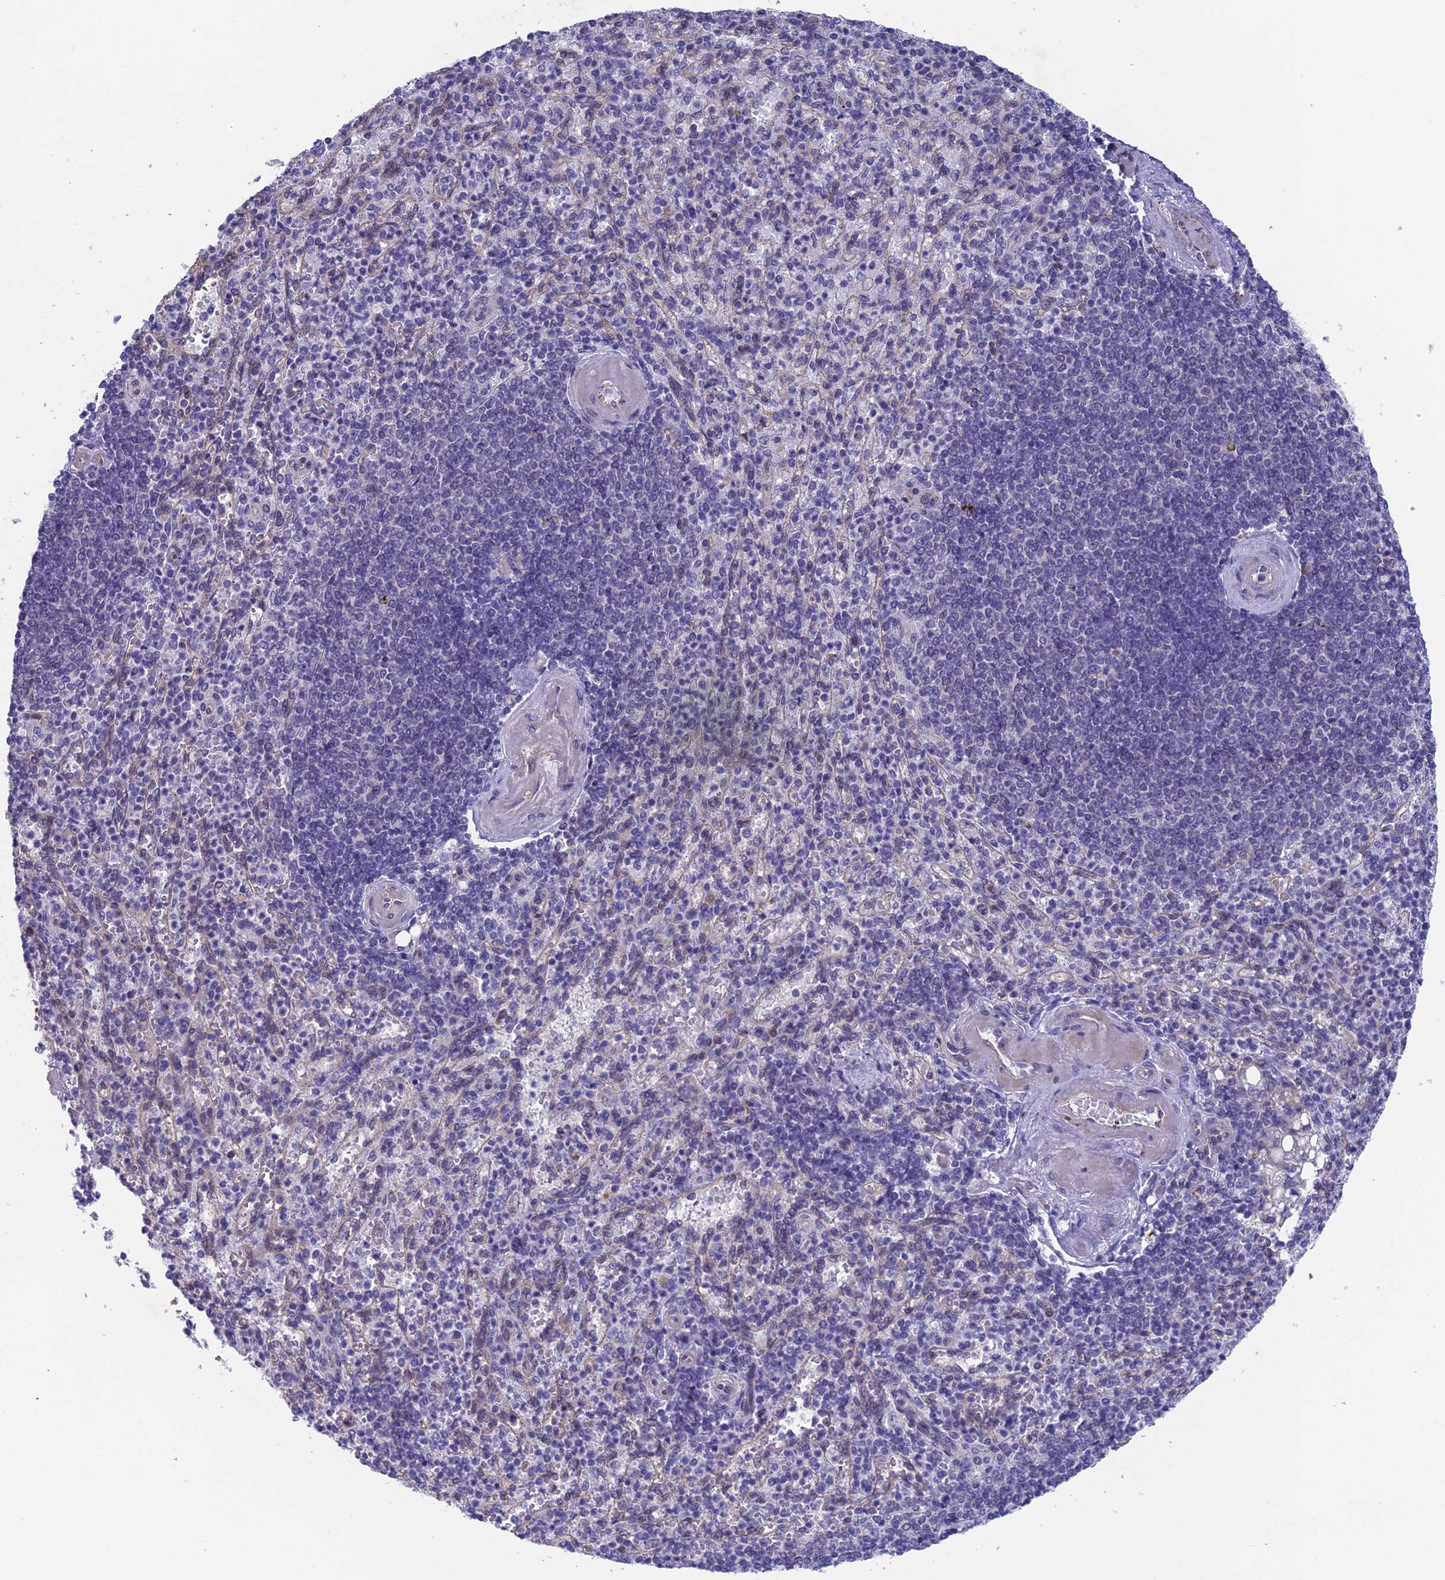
{"staining": {"intensity": "negative", "quantity": "none", "location": "none"}, "tissue": "spleen", "cell_type": "Cells in red pulp", "image_type": "normal", "snomed": [{"axis": "morphology", "description": "Normal tissue, NOS"}, {"axis": "topography", "description": "Spleen"}], "caption": "This is a histopathology image of IHC staining of benign spleen, which shows no staining in cells in red pulp.", "gene": "FKBPL", "patient": {"sex": "female", "age": 74}}